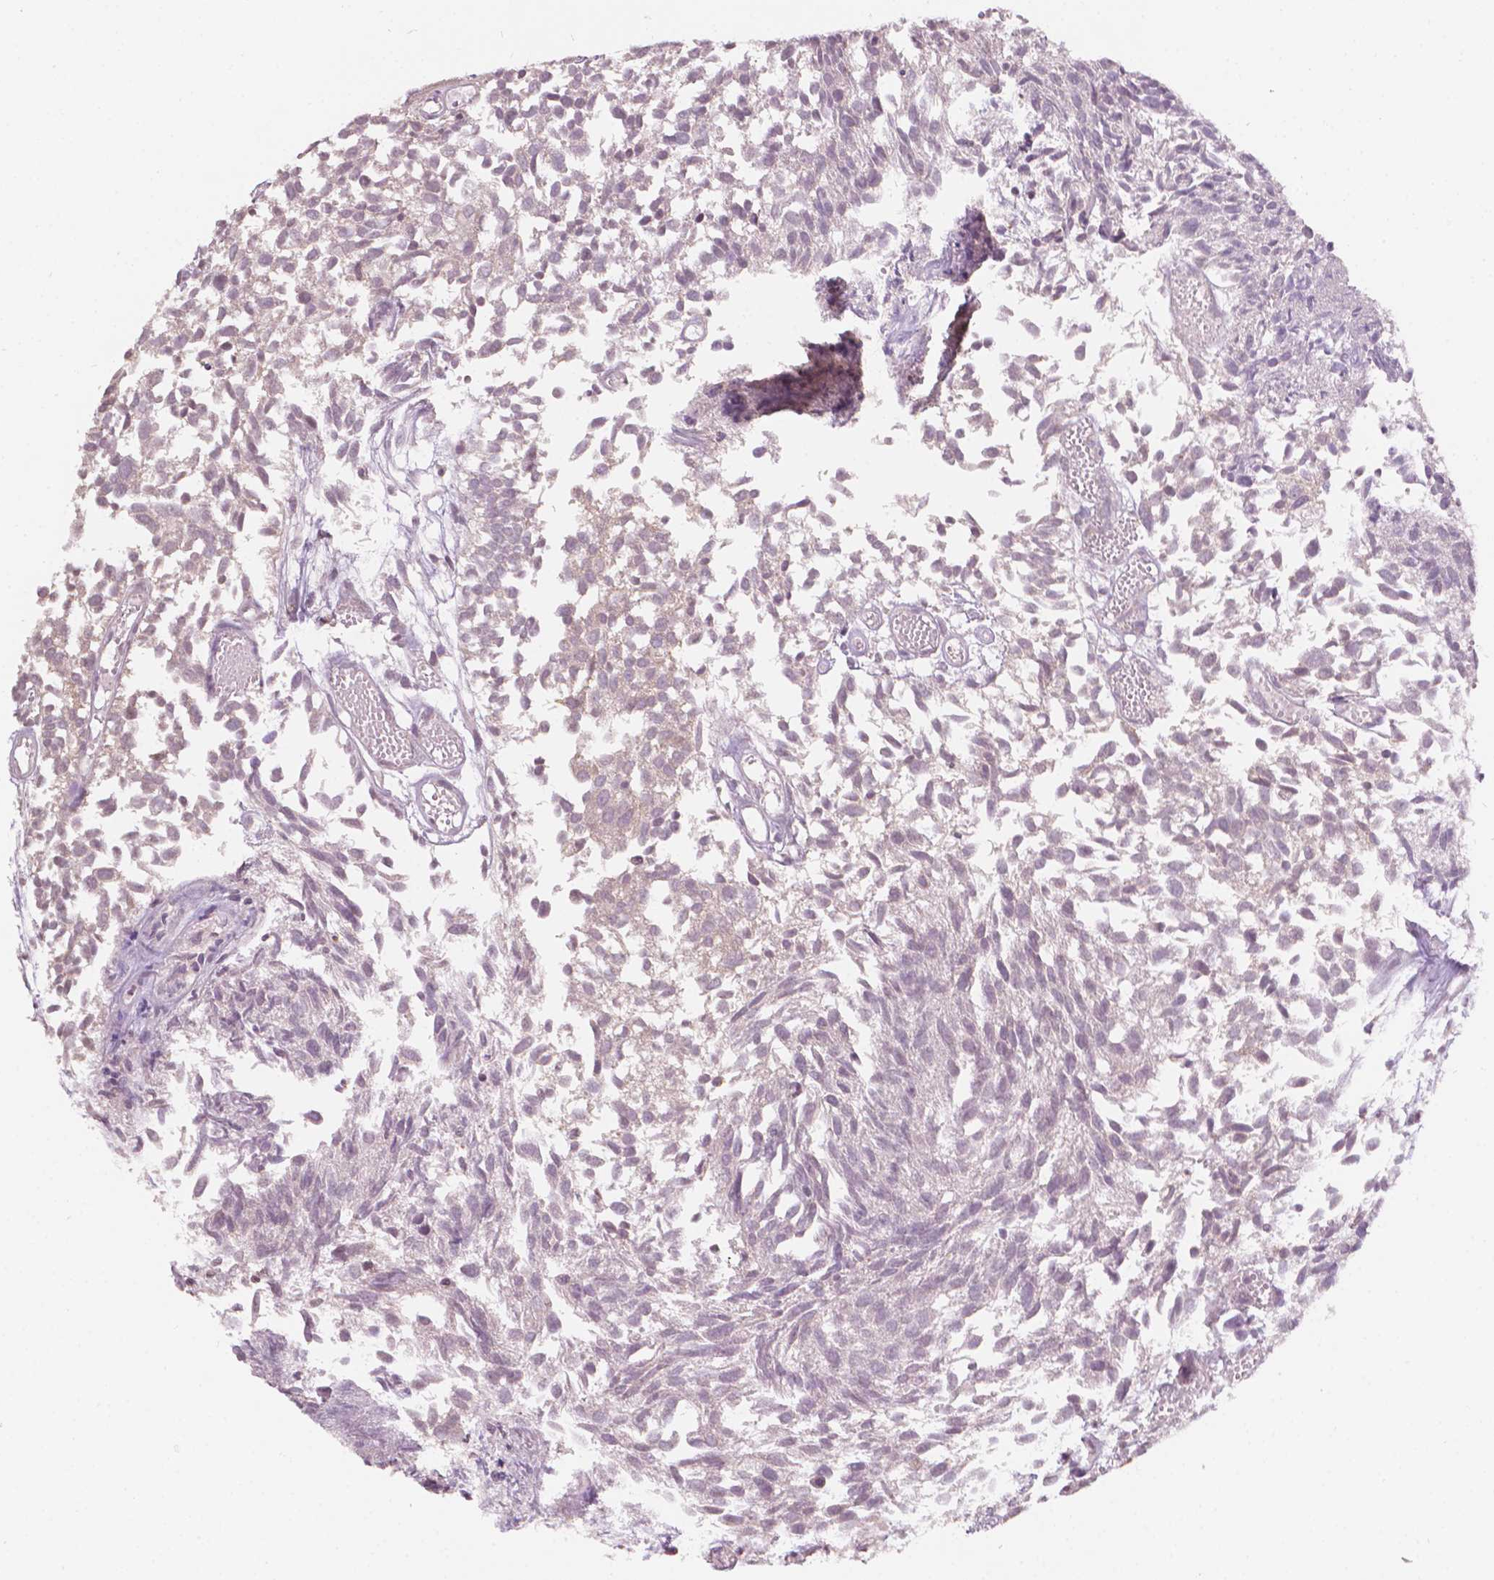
{"staining": {"intensity": "negative", "quantity": "none", "location": "none"}, "tissue": "urothelial cancer", "cell_type": "Tumor cells", "image_type": "cancer", "snomed": [{"axis": "morphology", "description": "Urothelial carcinoma, Low grade"}, {"axis": "topography", "description": "Urinary bladder"}], "caption": "Protein analysis of urothelial cancer exhibits no significant staining in tumor cells. (Brightfield microscopy of DAB (3,3'-diaminobenzidine) IHC at high magnification).", "gene": "NOS1AP", "patient": {"sex": "male", "age": 70}}